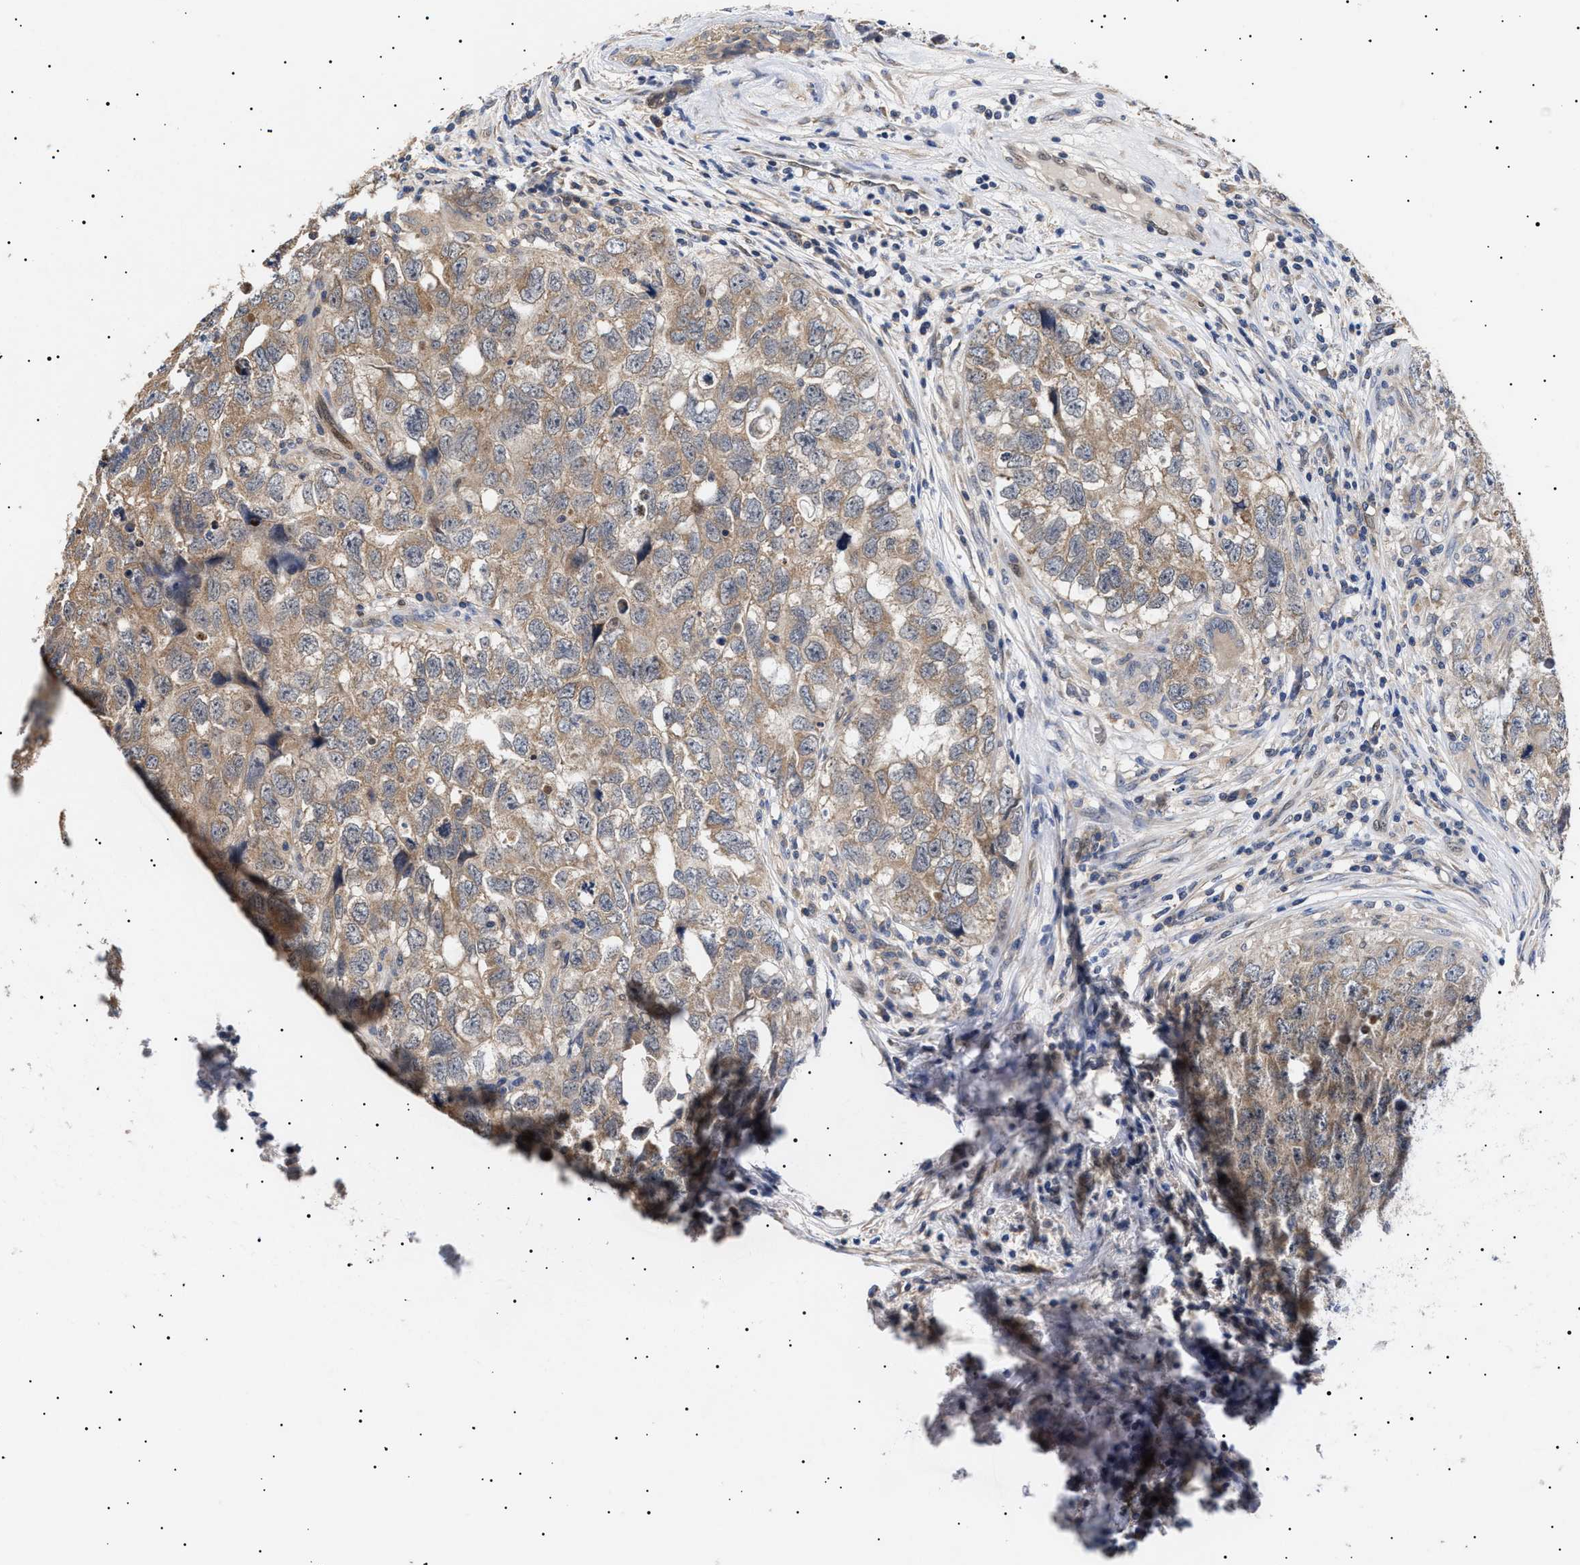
{"staining": {"intensity": "weak", "quantity": ">75%", "location": "cytoplasmic/membranous"}, "tissue": "testis cancer", "cell_type": "Tumor cells", "image_type": "cancer", "snomed": [{"axis": "morphology", "description": "Seminoma, NOS"}, {"axis": "morphology", "description": "Carcinoma, Embryonal, NOS"}, {"axis": "topography", "description": "Testis"}], "caption": "The histopathology image displays immunohistochemical staining of testis seminoma. There is weak cytoplasmic/membranous staining is identified in approximately >75% of tumor cells.", "gene": "KRBA1", "patient": {"sex": "male", "age": 43}}